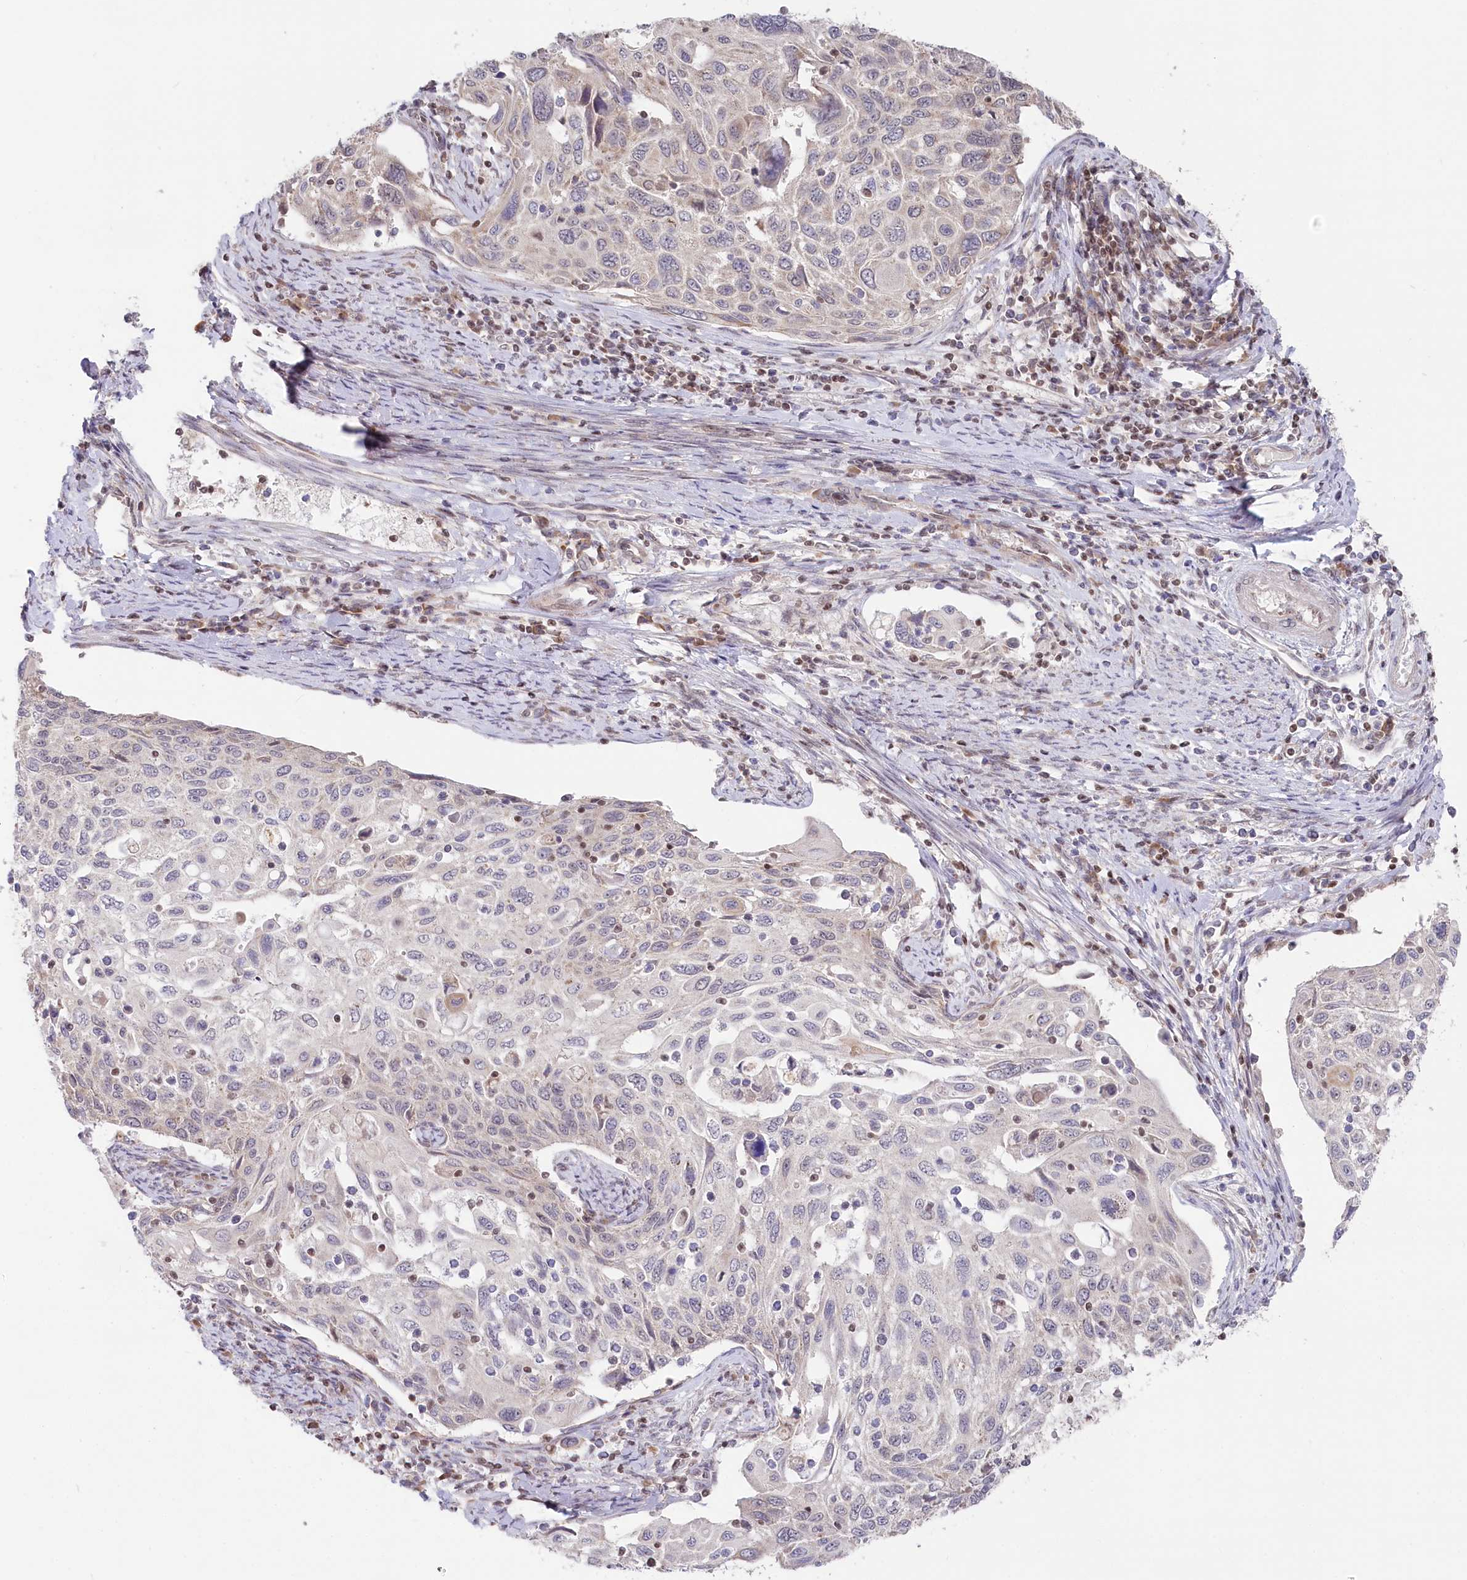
{"staining": {"intensity": "negative", "quantity": "none", "location": "none"}, "tissue": "cervical cancer", "cell_type": "Tumor cells", "image_type": "cancer", "snomed": [{"axis": "morphology", "description": "Squamous cell carcinoma, NOS"}, {"axis": "topography", "description": "Cervix"}], "caption": "The micrograph shows no staining of tumor cells in cervical cancer. (Immunohistochemistry (ihc), brightfield microscopy, high magnification).", "gene": "CGGBP1", "patient": {"sex": "female", "age": 70}}